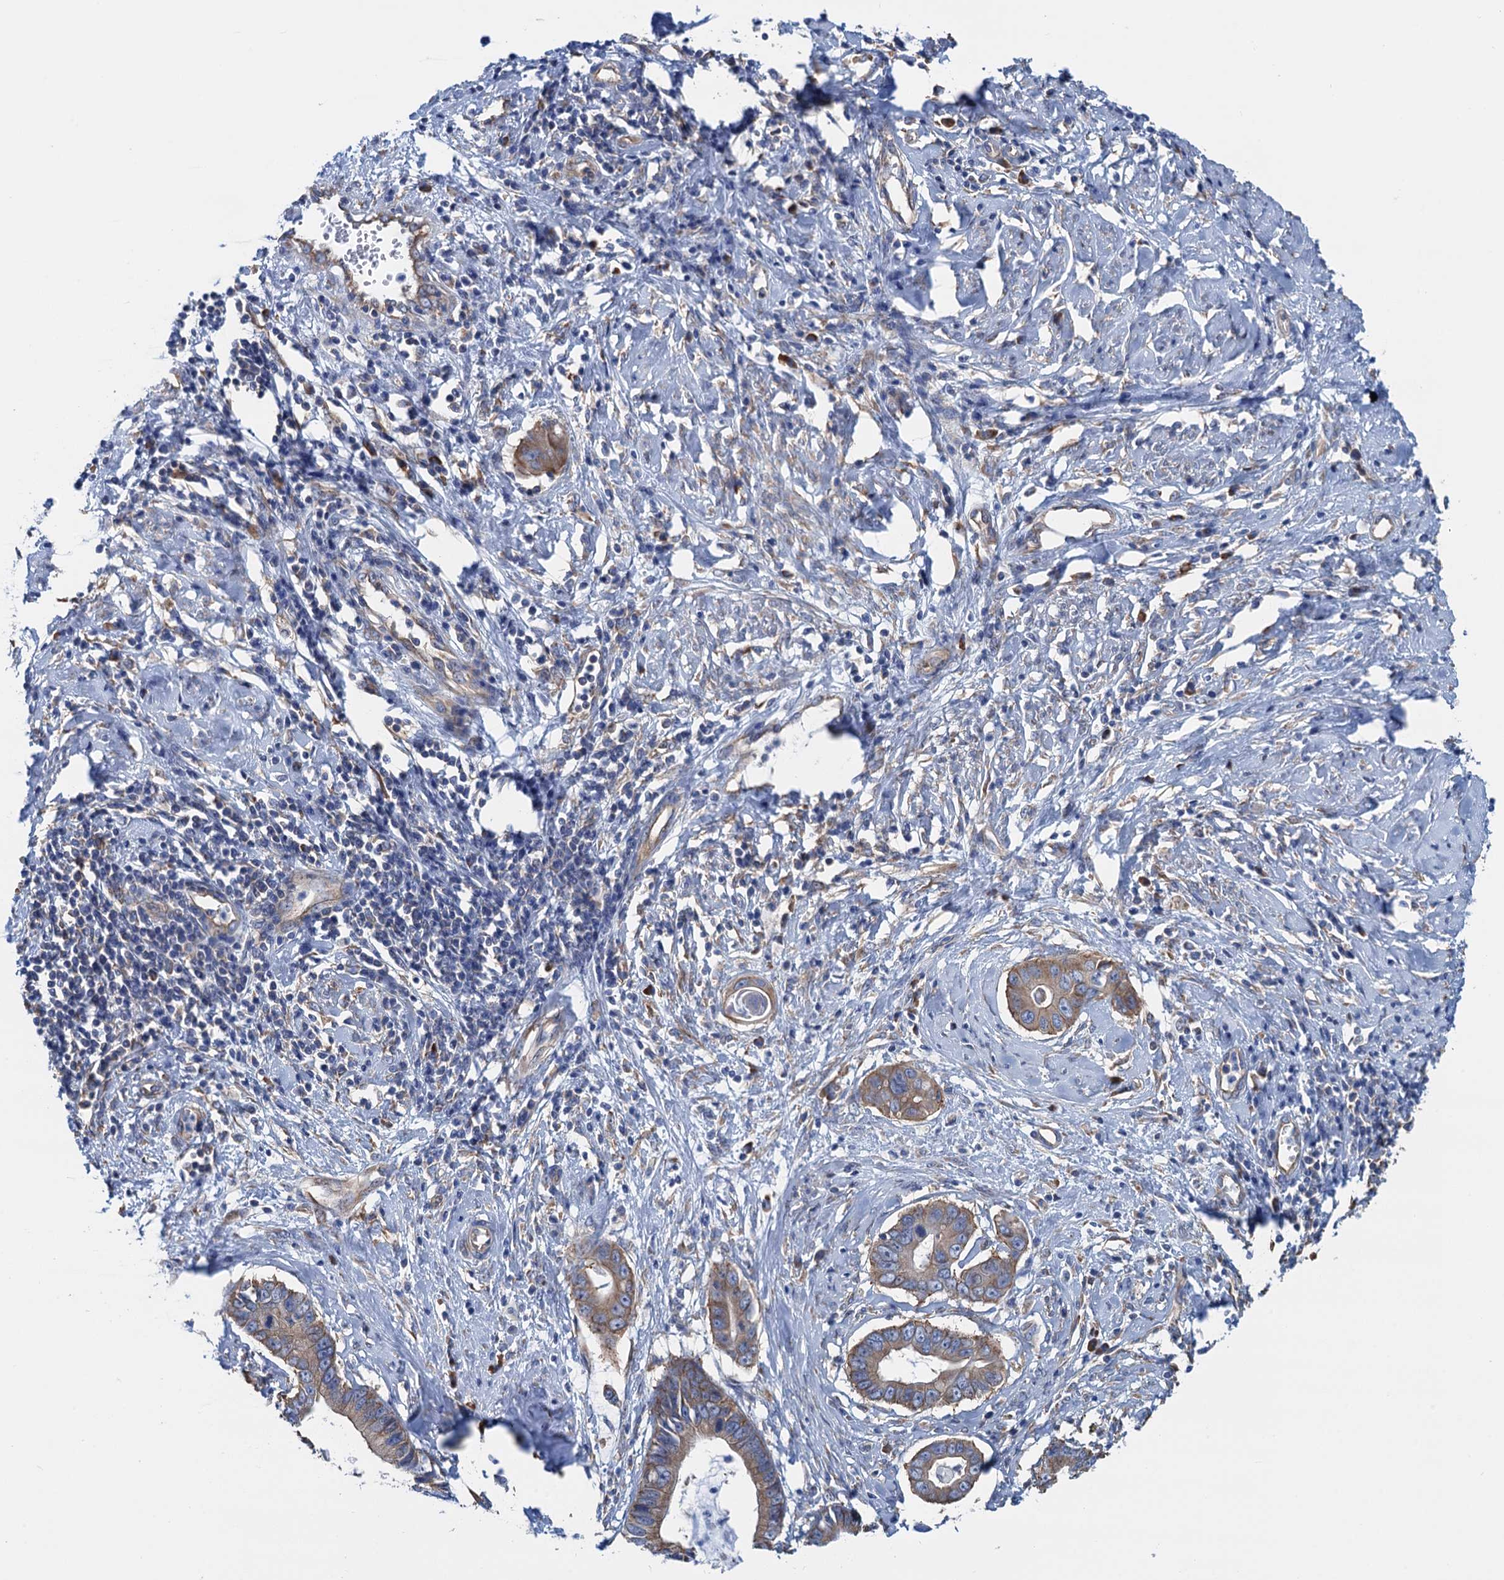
{"staining": {"intensity": "moderate", "quantity": ">75%", "location": "cytoplasmic/membranous"}, "tissue": "cervical cancer", "cell_type": "Tumor cells", "image_type": "cancer", "snomed": [{"axis": "morphology", "description": "Adenocarcinoma, NOS"}, {"axis": "topography", "description": "Cervix"}], "caption": "A high-resolution histopathology image shows immunohistochemistry (IHC) staining of cervical adenocarcinoma, which reveals moderate cytoplasmic/membranous positivity in about >75% of tumor cells. The staining was performed using DAB, with brown indicating positive protein expression. Nuclei are stained blue with hematoxylin.", "gene": "SLC12A7", "patient": {"sex": "female", "age": 44}}